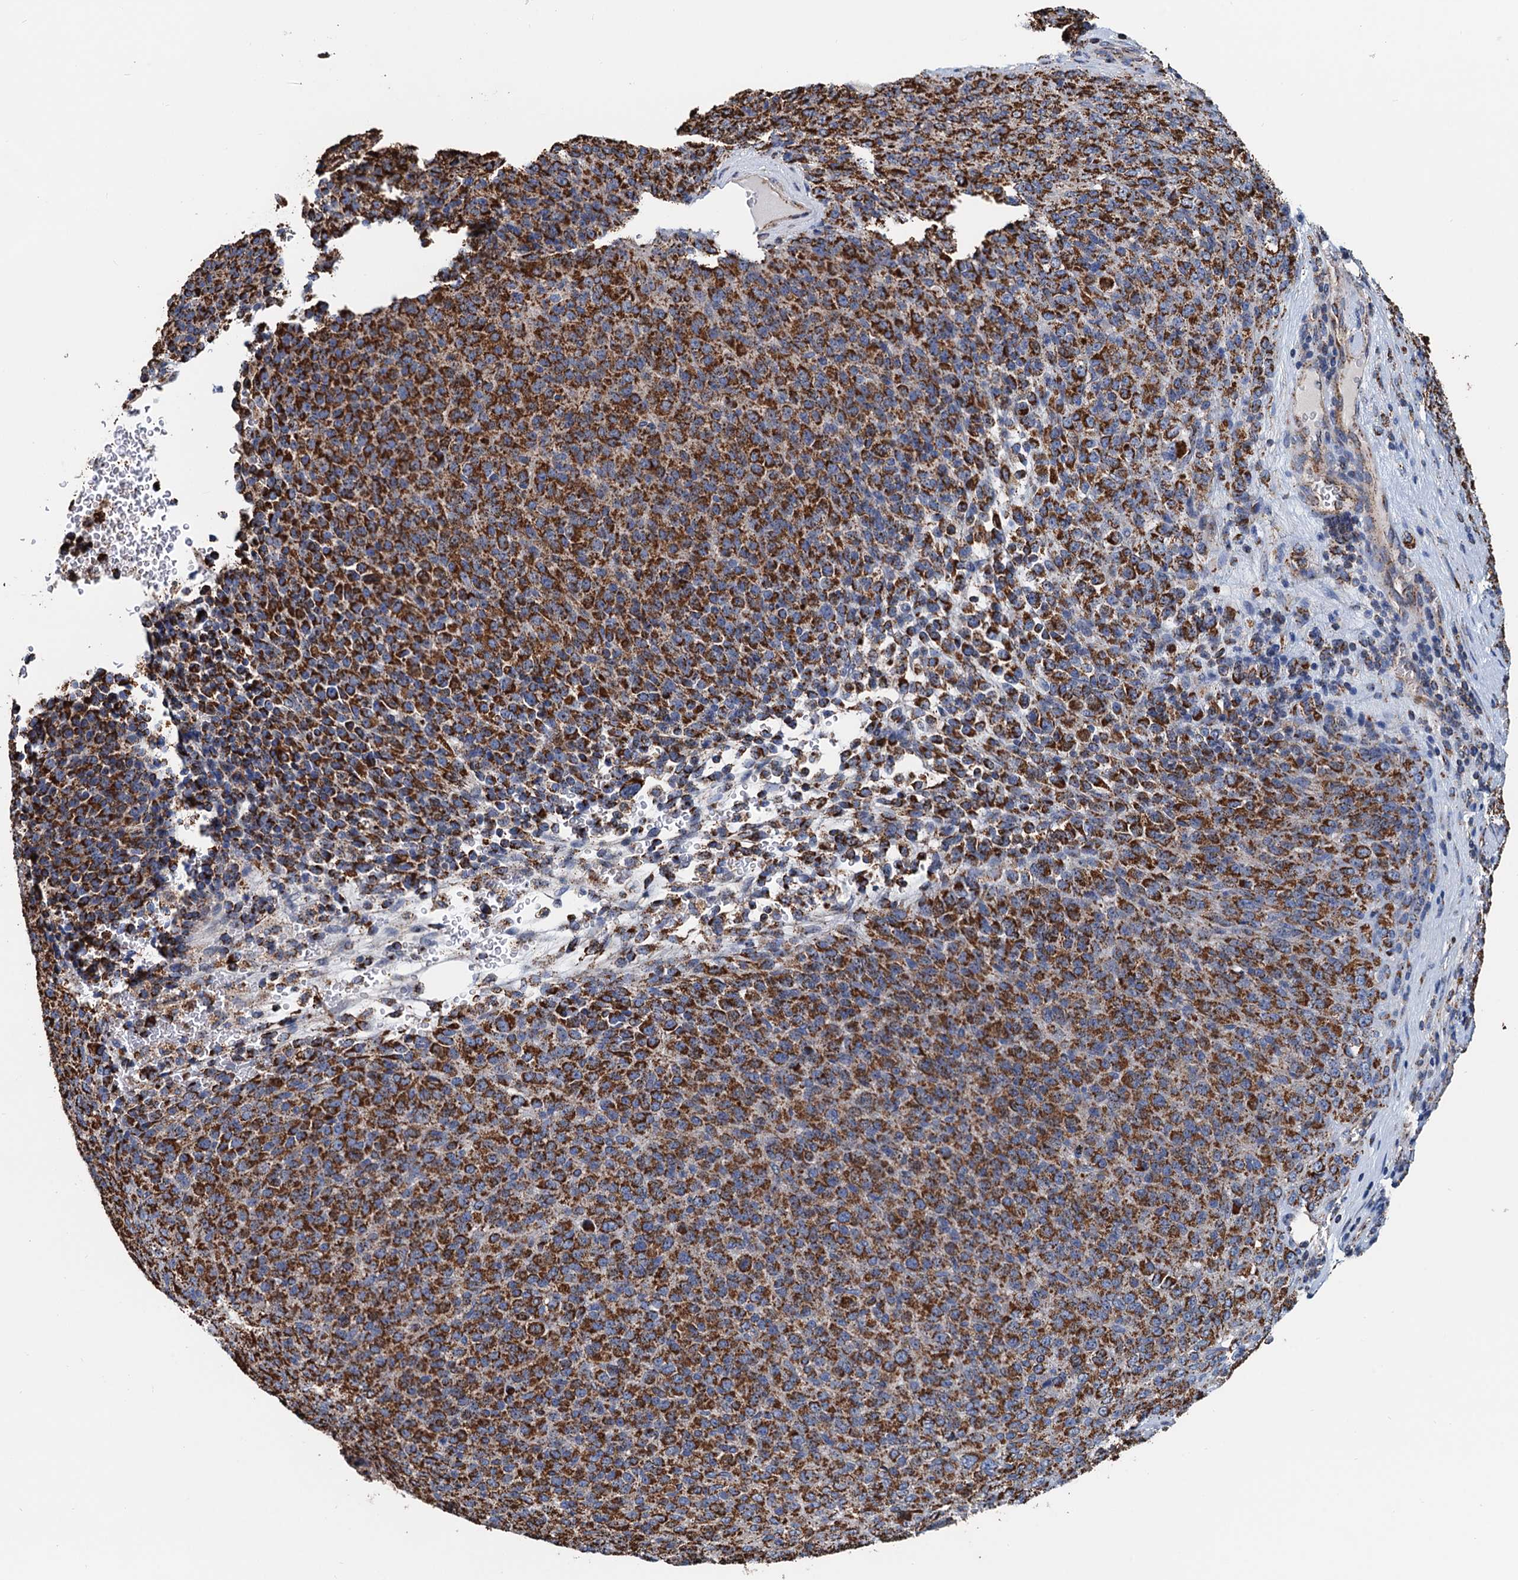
{"staining": {"intensity": "strong", "quantity": ">75%", "location": "cytoplasmic/membranous"}, "tissue": "melanoma", "cell_type": "Tumor cells", "image_type": "cancer", "snomed": [{"axis": "morphology", "description": "Malignant melanoma, Metastatic site"}, {"axis": "topography", "description": "Brain"}], "caption": "A brown stain highlights strong cytoplasmic/membranous staining of a protein in melanoma tumor cells.", "gene": "AAGAB", "patient": {"sex": "female", "age": 56}}